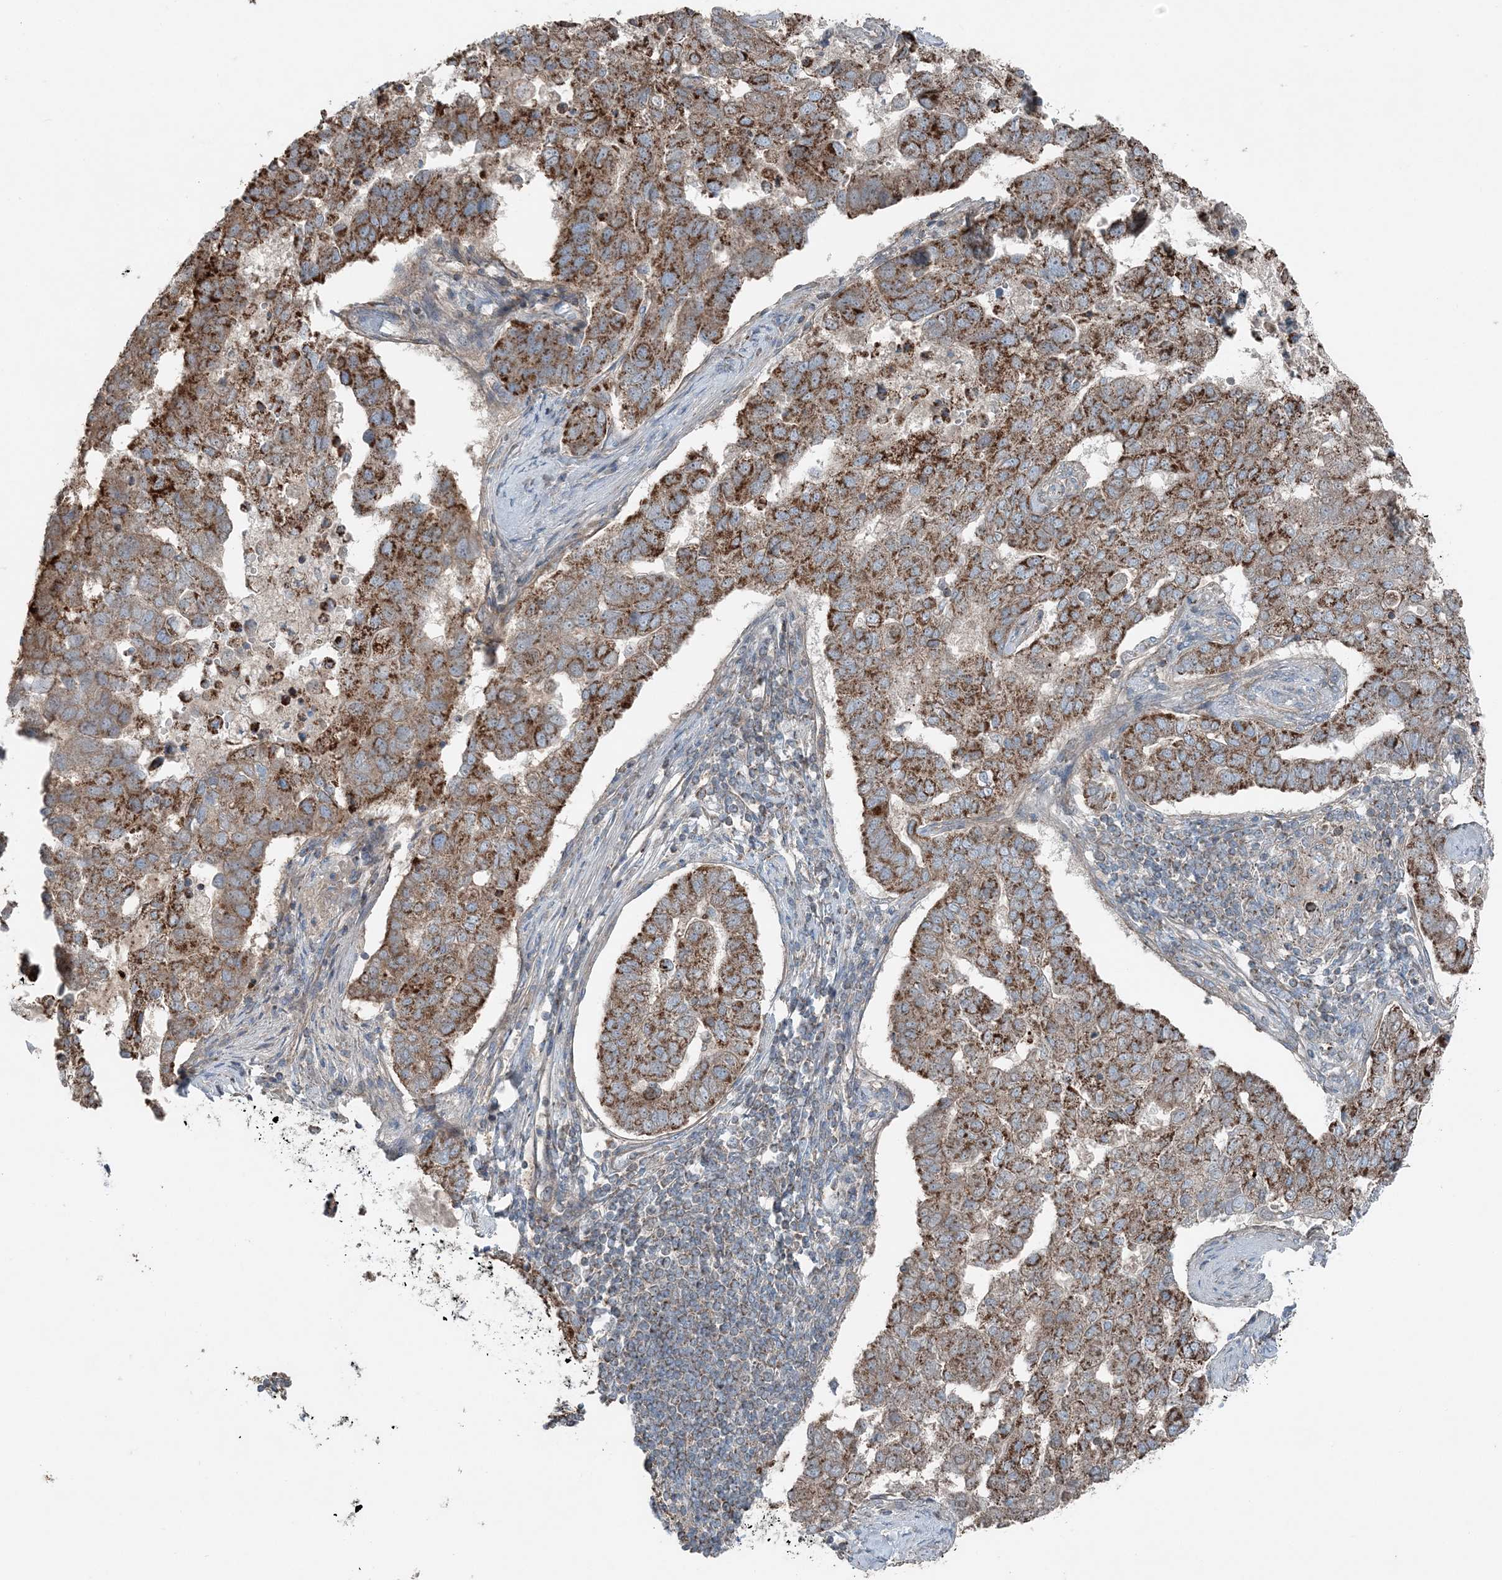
{"staining": {"intensity": "moderate", "quantity": ">75%", "location": "cytoplasmic/membranous"}, "tissue": "pancreatic cancer", "cell_type": "Tumor cells", "image_type": "cancer", "snomed": [{"axis": "morphology", "description": "Adenocarcinoma, NOS"}, {"axis": "topography", "description": "Pancreas"}], "caption": "Human pancreatic cancer stained for a protein (brown) reveals moderate cytoplasmic/membranous positive expression in about >75% of tumor cells.", "gene": "KY", "patient": {"sex": "female", "age": 61}}